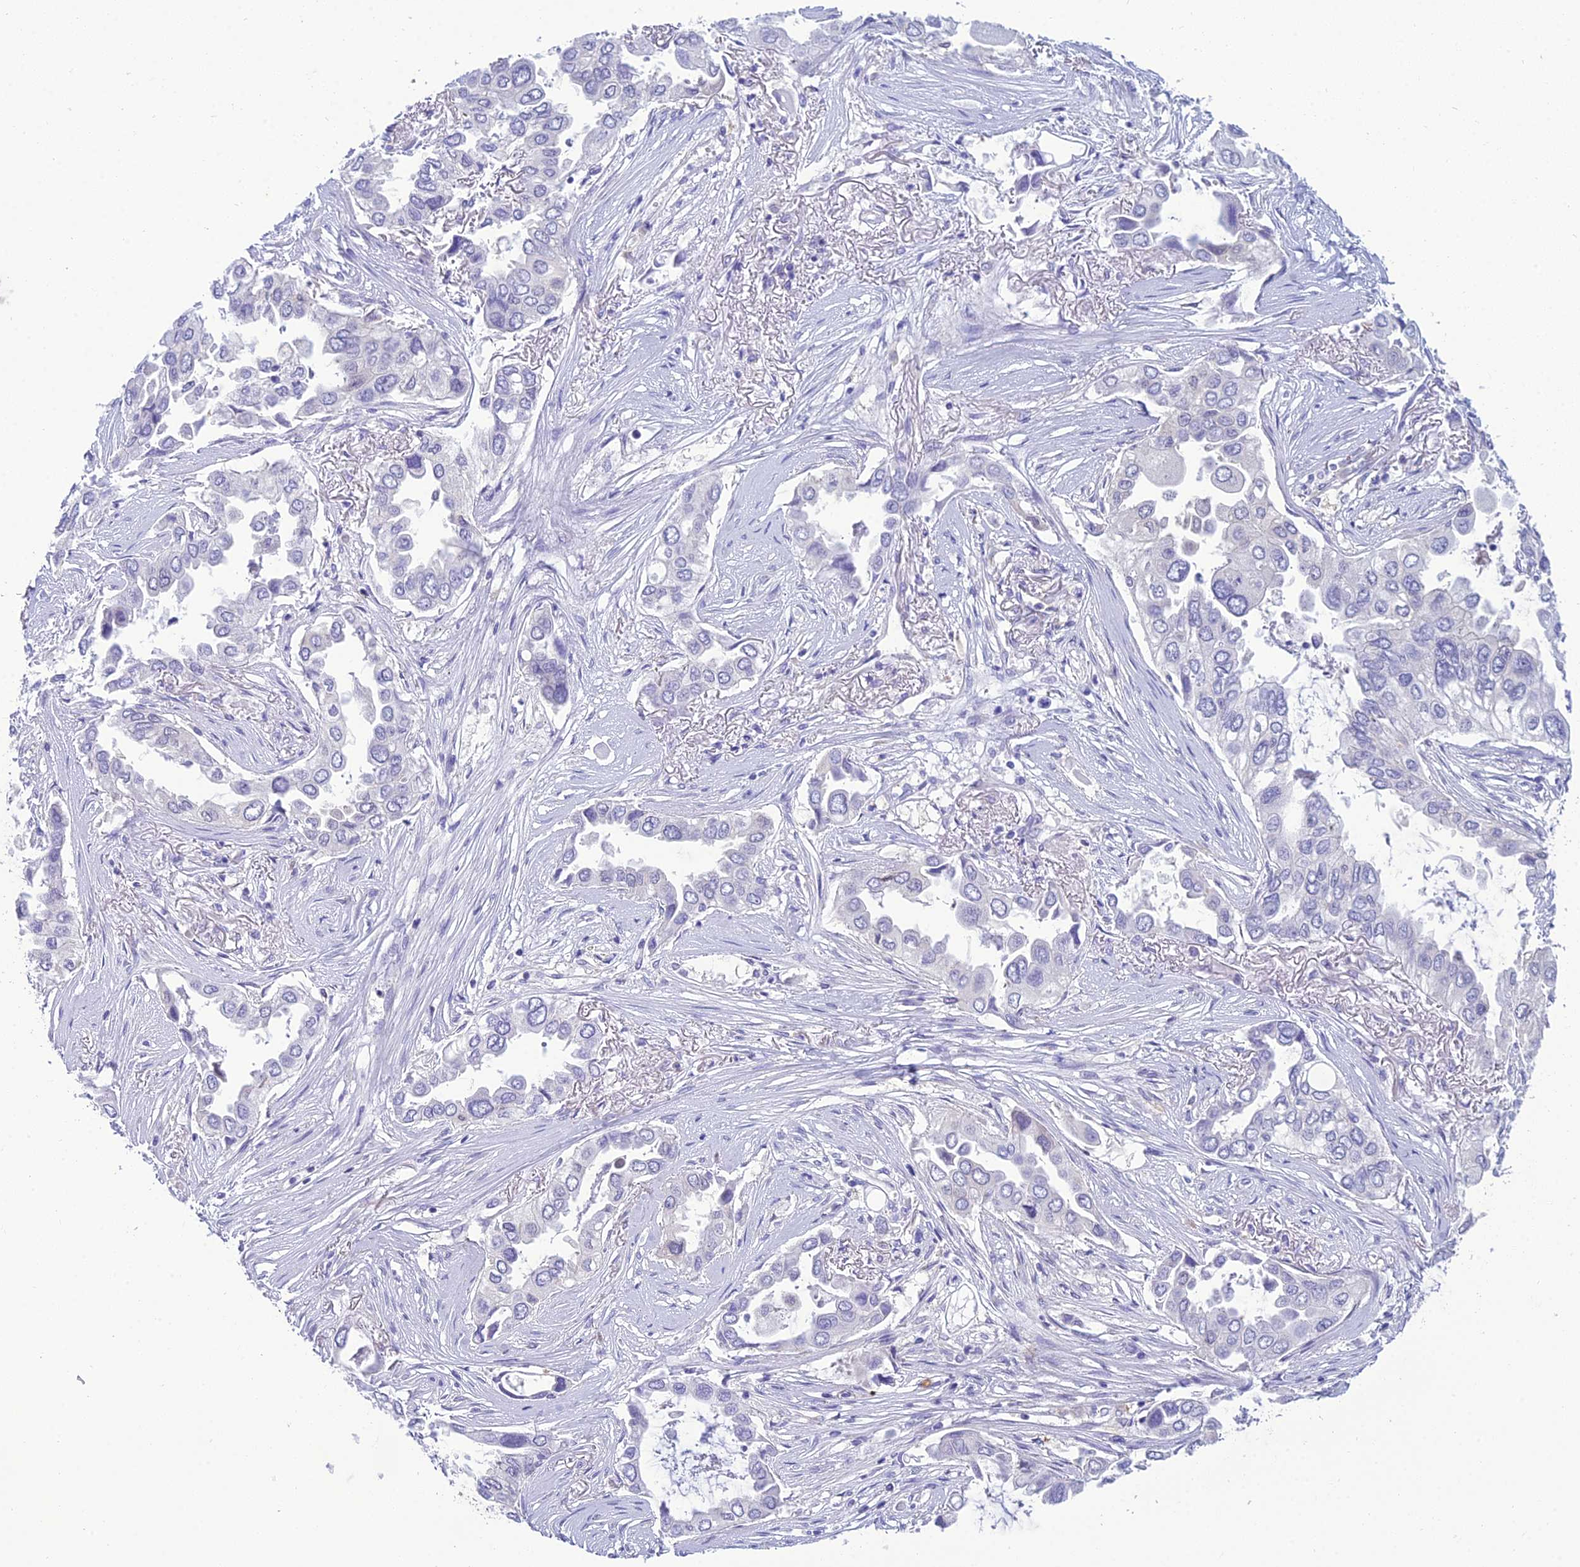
{"staining": {"intensity": "negative", "quantity": "none", "location": "none"}, "tissue": "lung cancer", "cell_type": "Tumor cells", "image_type": "cancer", "snomed": [{"axis": "morphology", "description": "Adenocarcinoma, NOS"}, {"axis": "topography", "description": "Lung"}], "caption": "Photomicrograph shows no significant protein expression in tumor cells of adenocarcinoma (lung). (DAB IHC, high magnification).", "gene": "GNPNAT1", "patient": {"sex": "female", "age": 76}}